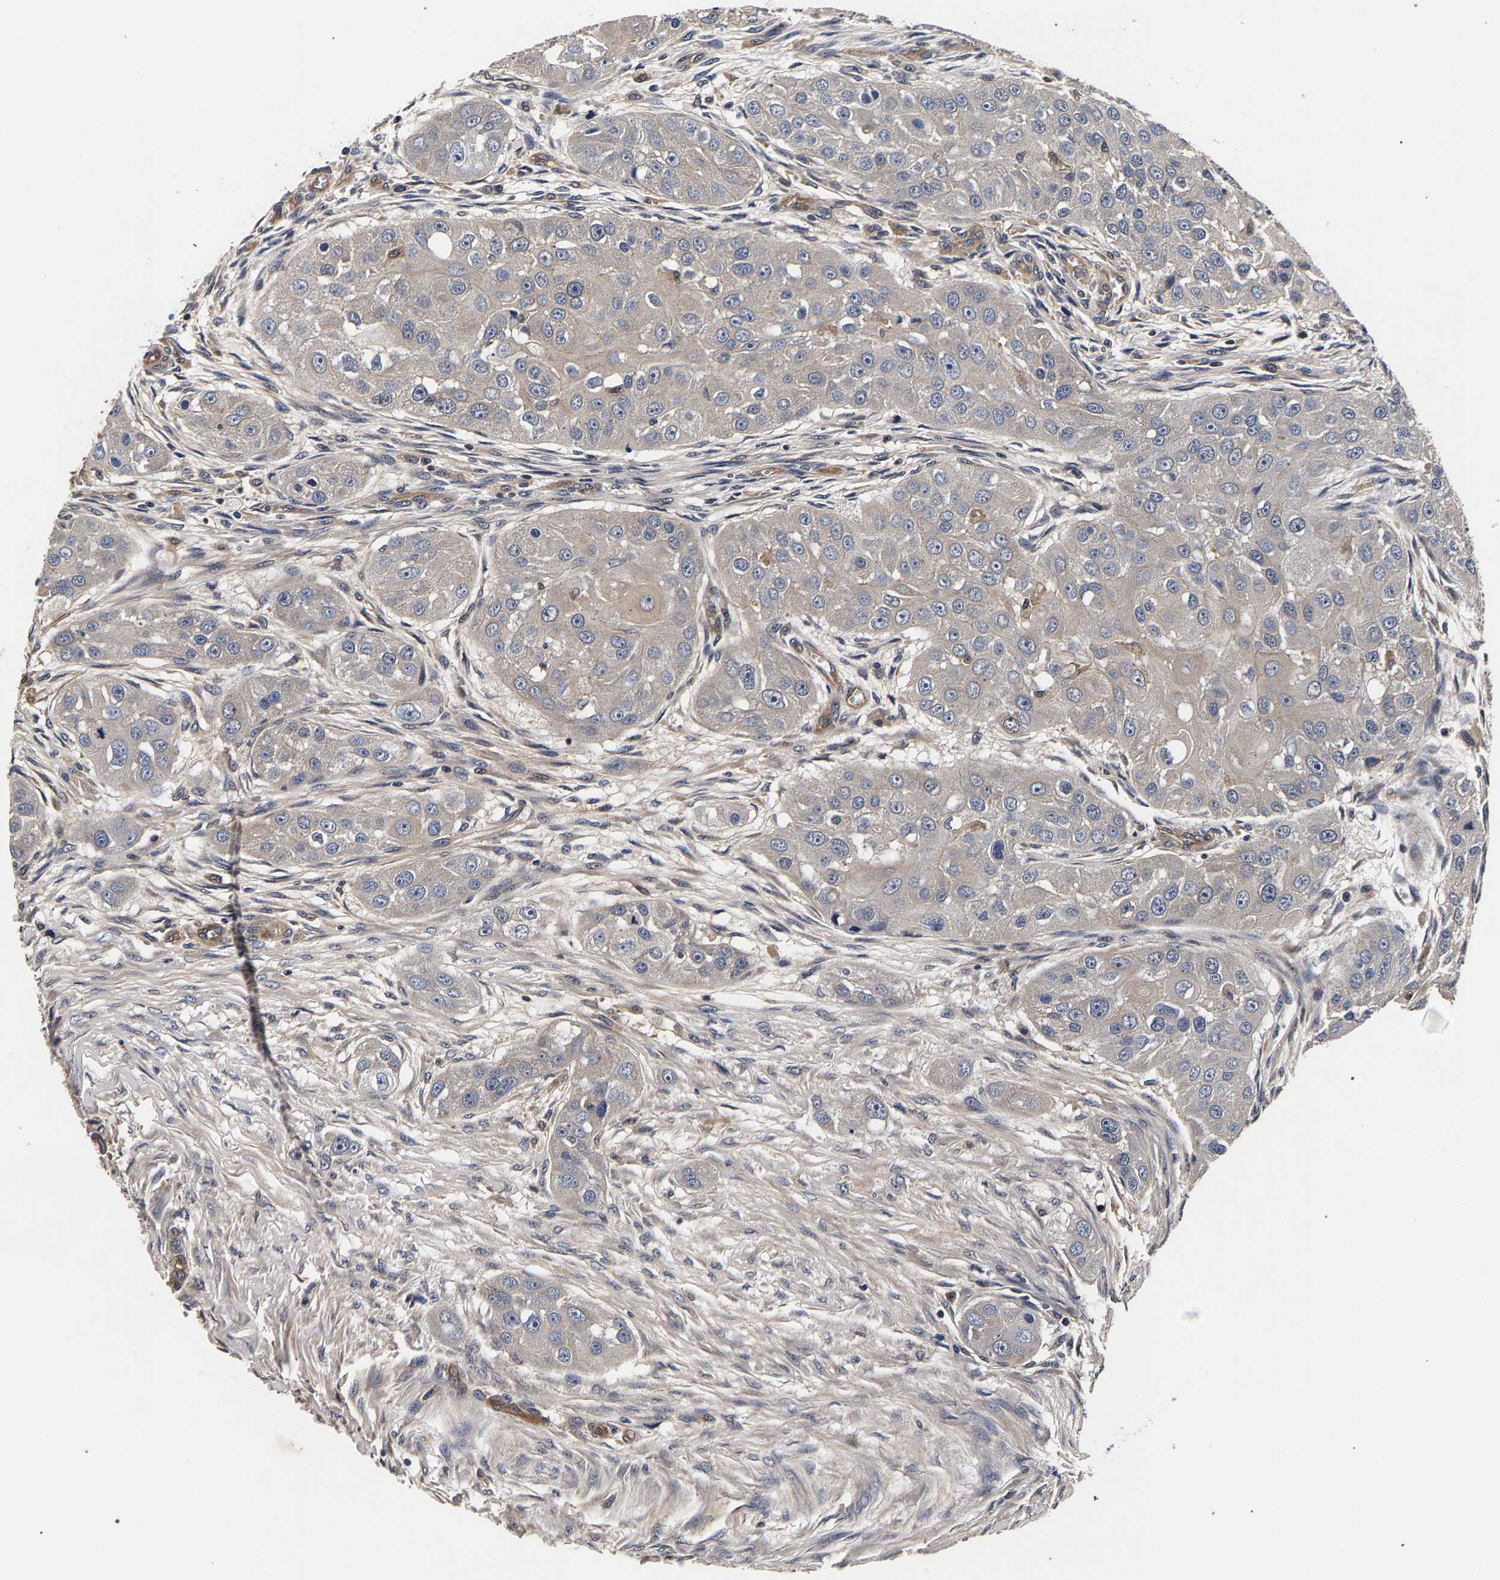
{"staining": {"intensity": "negative", "quantity": "none", "location": "none"}, "tissue": "head and neck cancer", "cell_type": "Tumor cells", "image_type": "cancer", "snomed": [{"axis": "morphology", "description": "Normal tissue, NOS"}, {"axis": "morphology", "description": "Squamous cell carcinoma, NOS"}, {"axis": "topography", "description": "Skeletal muscle"}, {"axis": "topography", "description": "Head-Neck"}], "caption": "DAB immunohistochemical staining of head and neck cancer reveals no significant positivity in tumor cells.", "gene": "MARCHF7", "patient": {"sex": "male", "age": 51}}